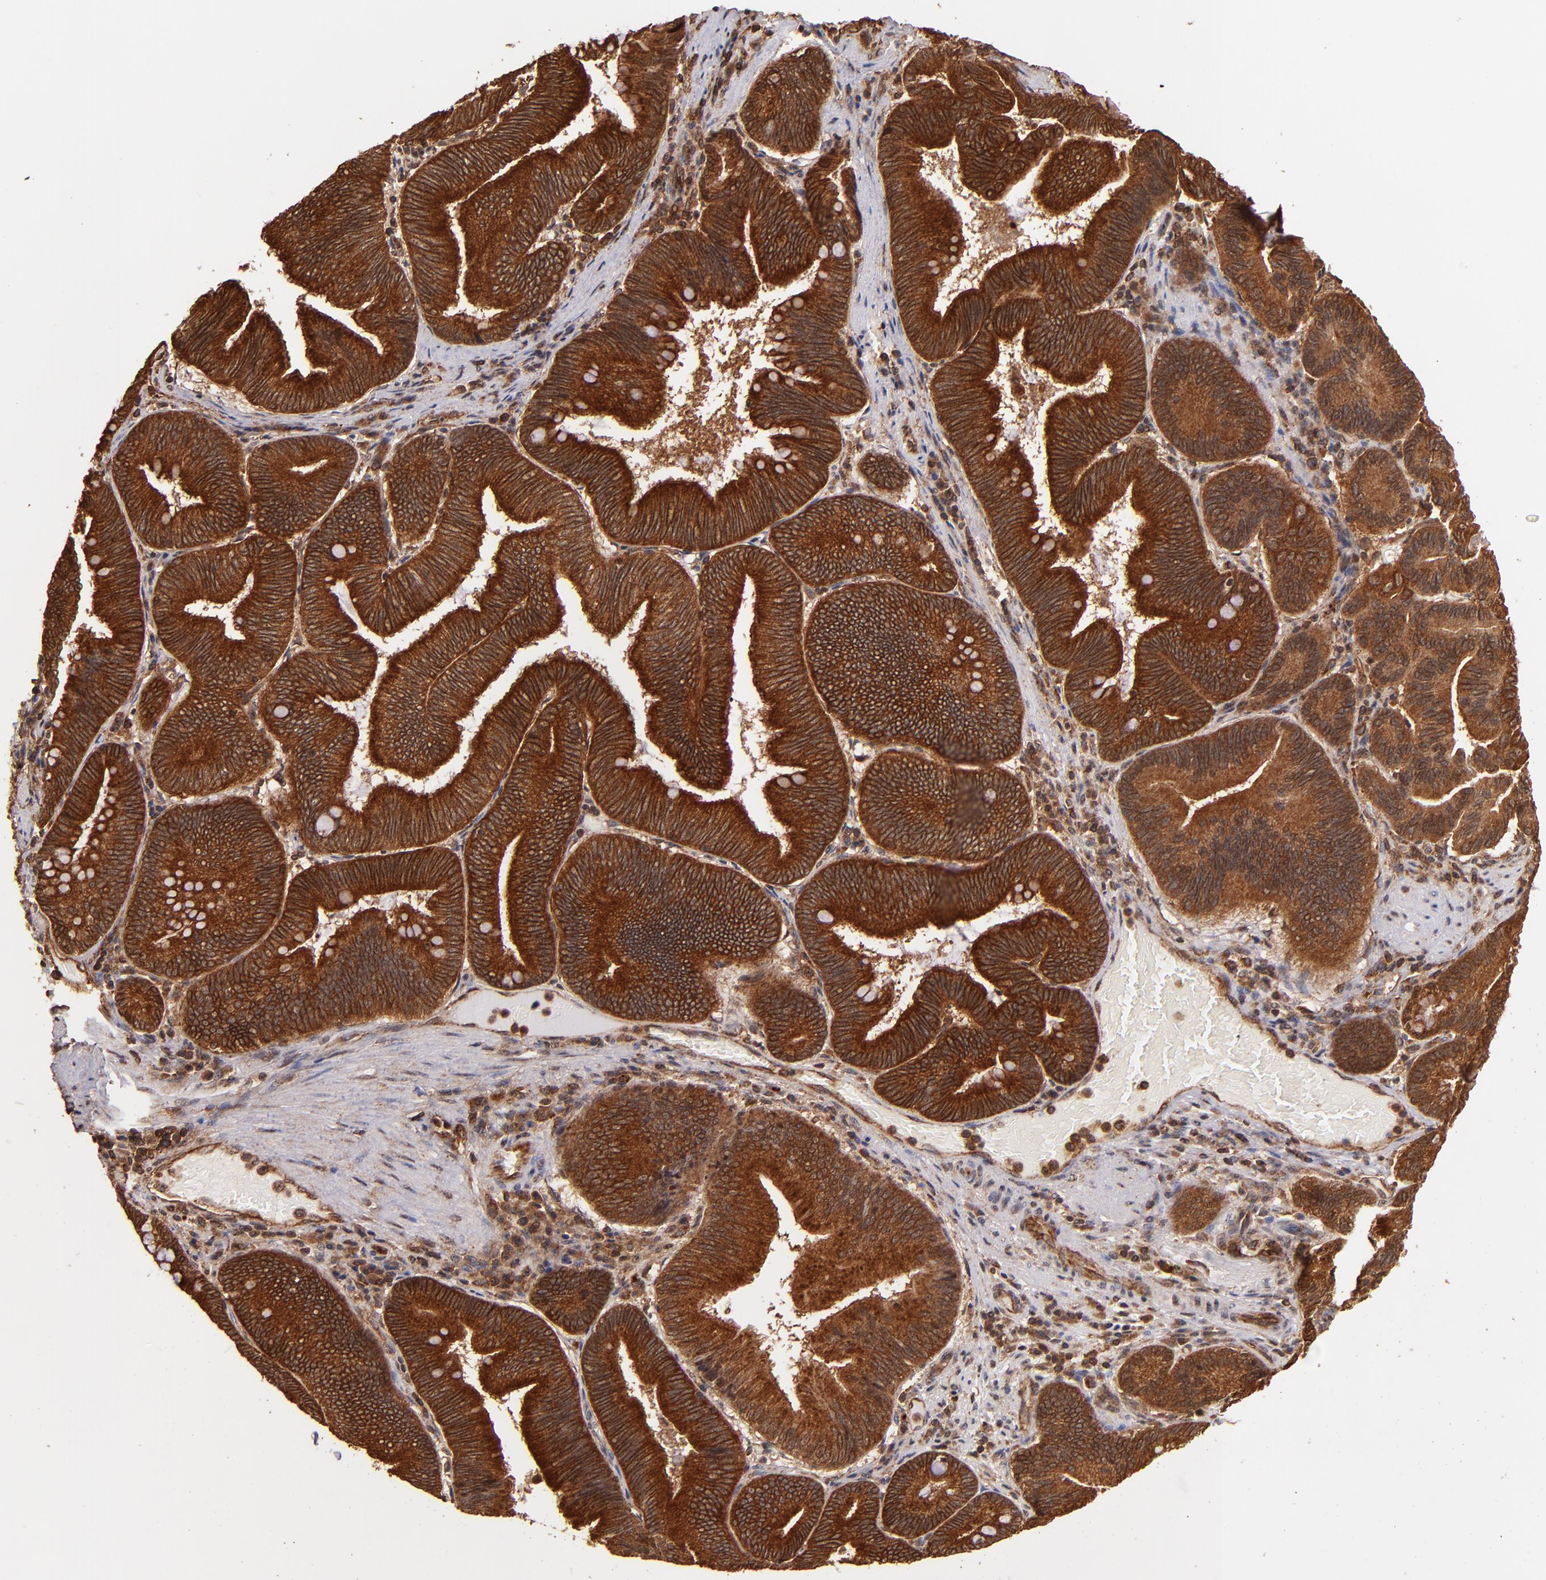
{"staining": {"intensity": "strong", "quantity": ">75%", "location": "cytoplasmic/membranous"}, "tissue": "pancreatic cancer", "cell_type": "Tumor cells", "image_type": "cancer", "snomed": [{"axis": "morphology", "description": "Adenocarcinoma, NOS"}, {"axis": "topography", "description": "Pancreas"}], "caption": "This is an image of immunohistochemistry (IHC) staining of pancreatic cancer (adenocarcinoma), which shows strong staining in the cytoplasmic/membranous of tumor cells.", "gene": "STX8", "patient": {"sex": "male", "age": 82}}